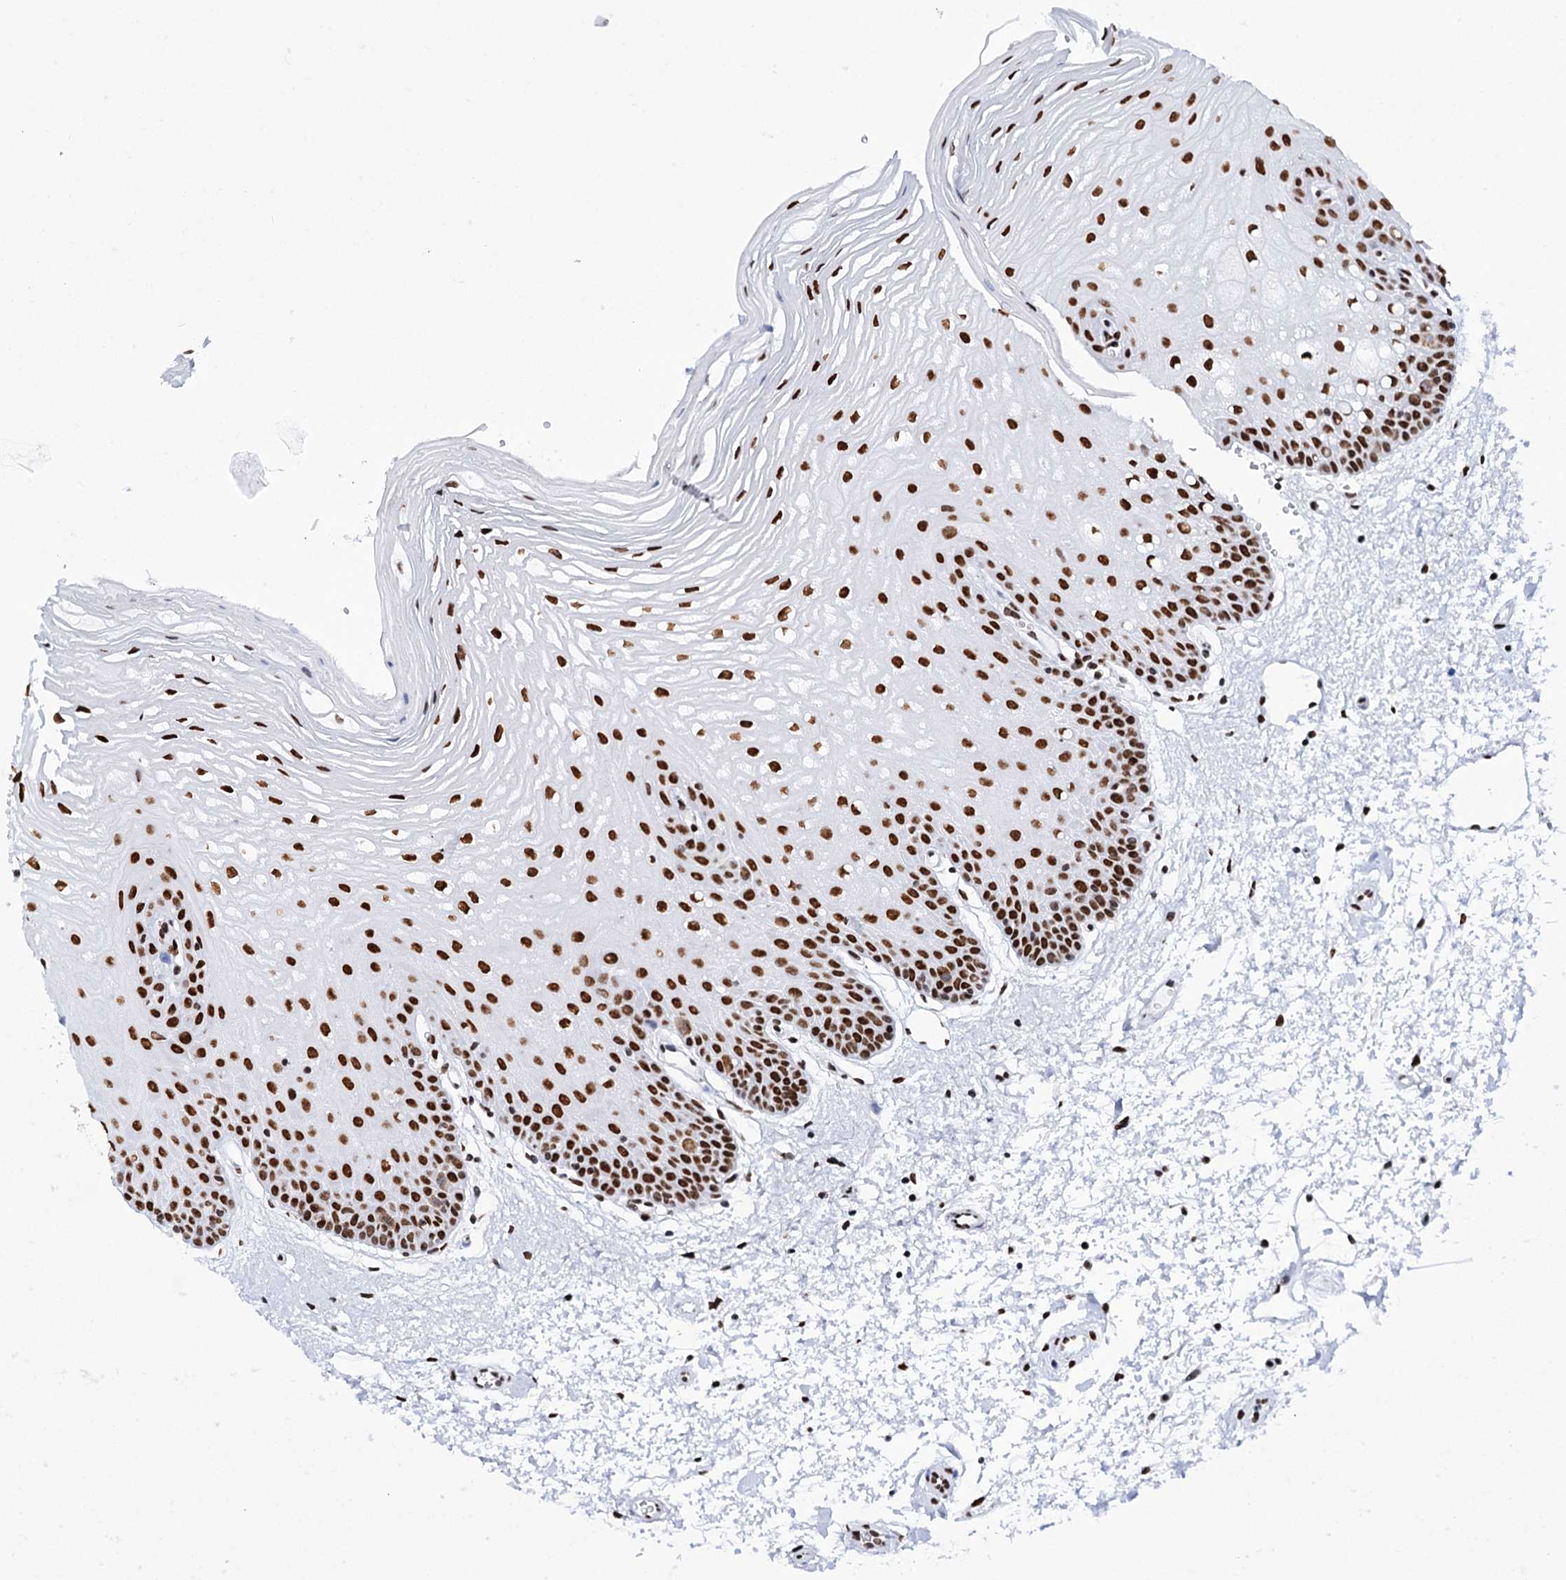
{"staining": {"intensity": "strong", "quantity": ">75%", "location": "nuclear"}, "tissue": "oral mucosa", "cell_type": "Squamous epithelial cells", "image_type": "normal", "snomed": [{"axis": "morphology", "description": "Normal tissue, NOS"}, {"axis": "topography", "description": "Oral tissue"}, {"axis": "topography", "description": "Tounge, NOS"}], "caption": "Squamous epithelial cells display high levels of strong nuclear positivity in about >75% of cells in unremarkable human oral mucosa.", "gene": "MATR3", "patient": {"sex": "female", "age": 73}}